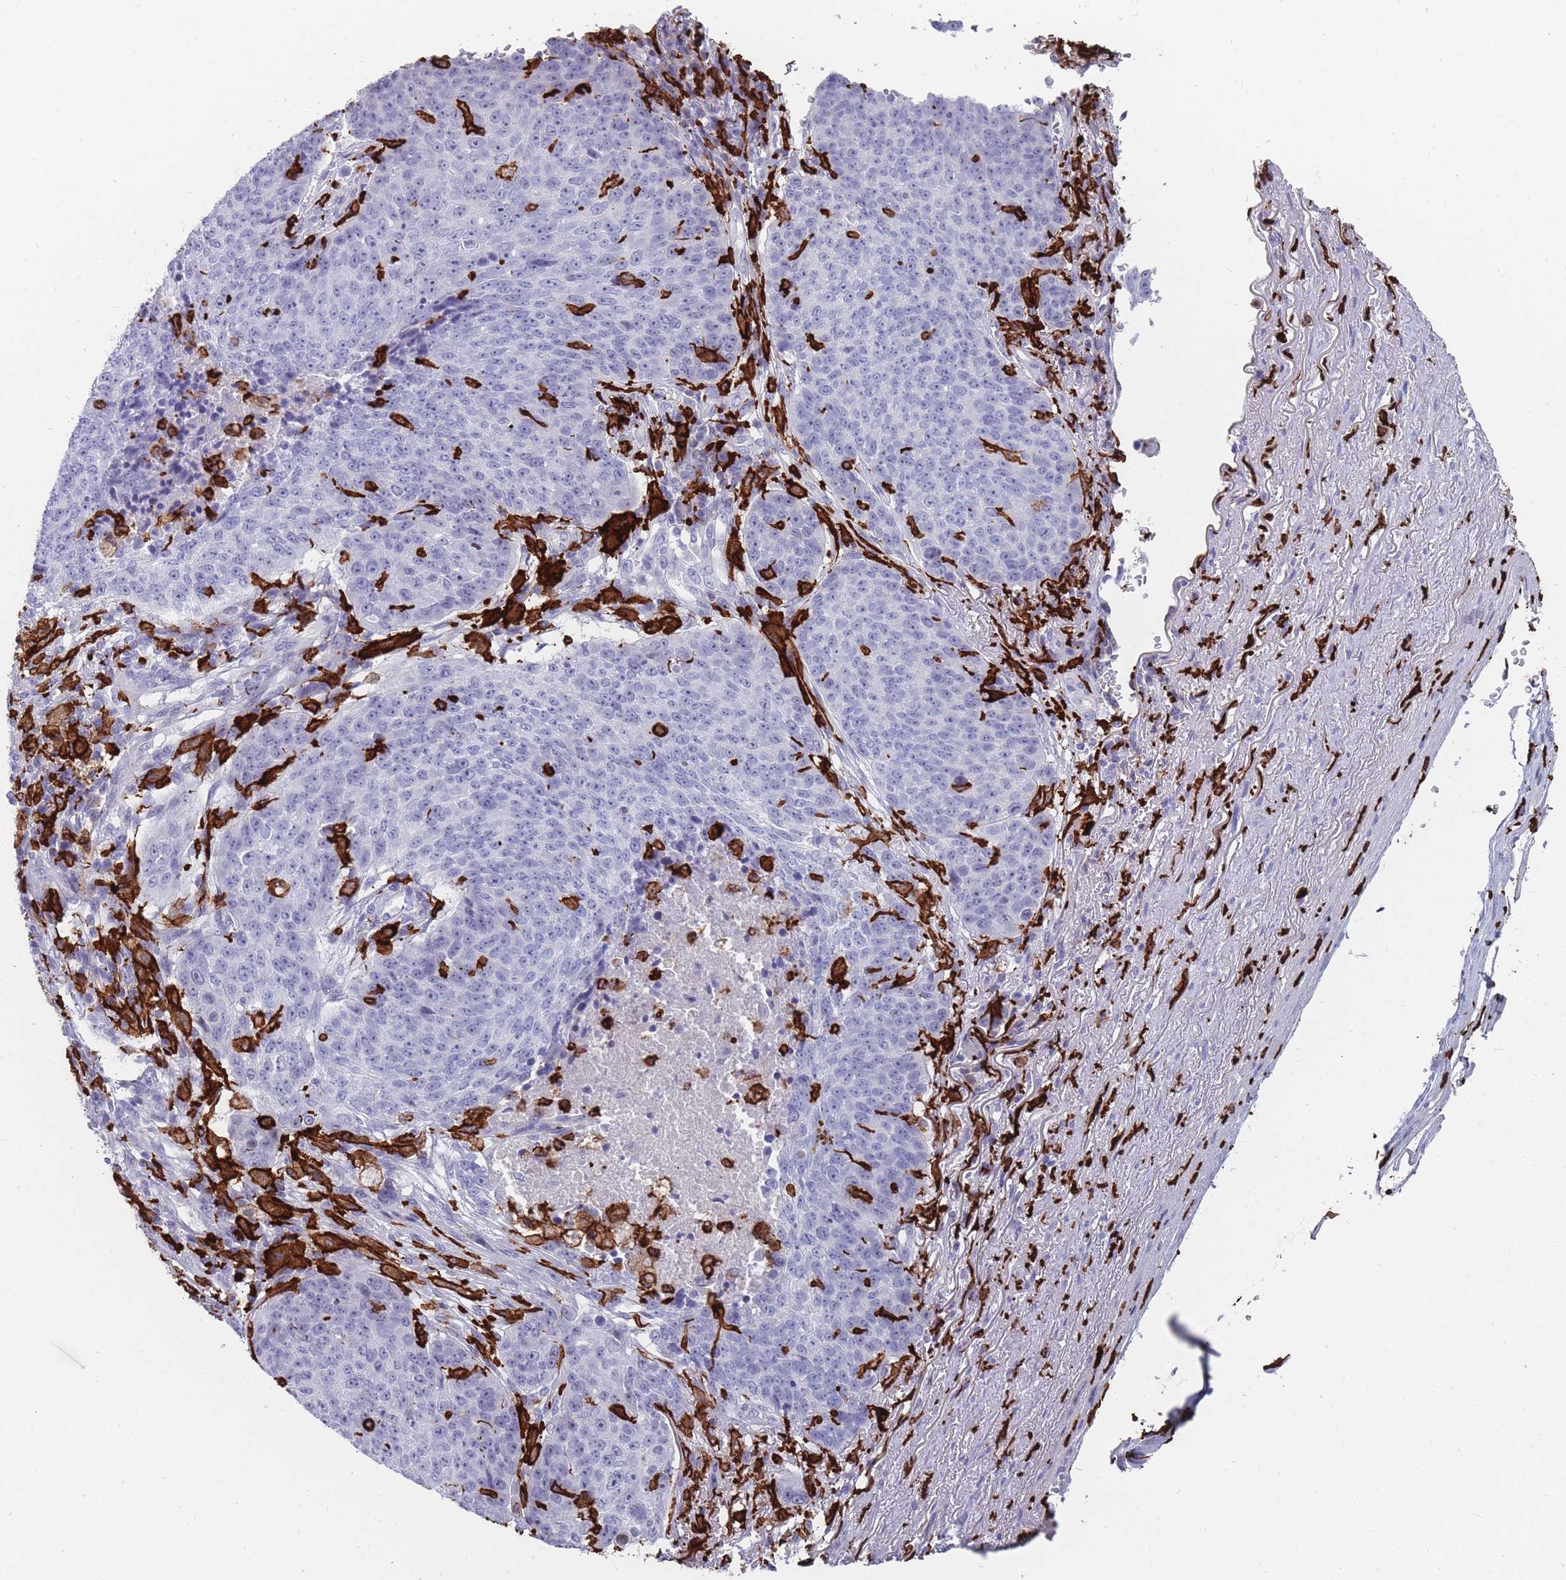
{"staining": {"intensity": "negative", "quantity": "none", "location": "none"}, "tissue": "lung cancer", "cell_type": "Tumor cells", "image_type": "cancer", "snomed": [{"axis": "morphology", "description": "Normal tissue, NOS"}, {"axis": "morphology", "description": "Squamous cell carcinoma, NOS"}, {"axis": "topography", "description": "Lymph node"}, {"axis": "topography", "description": "Lung"}], "caption": "Lung cancer (squamous cell carcinoma) stained for a protein using immunohistochemistry shows no positivity tumor cells.", "gene": "AIF1", "patient": {"sex": "male", "age": 66}}